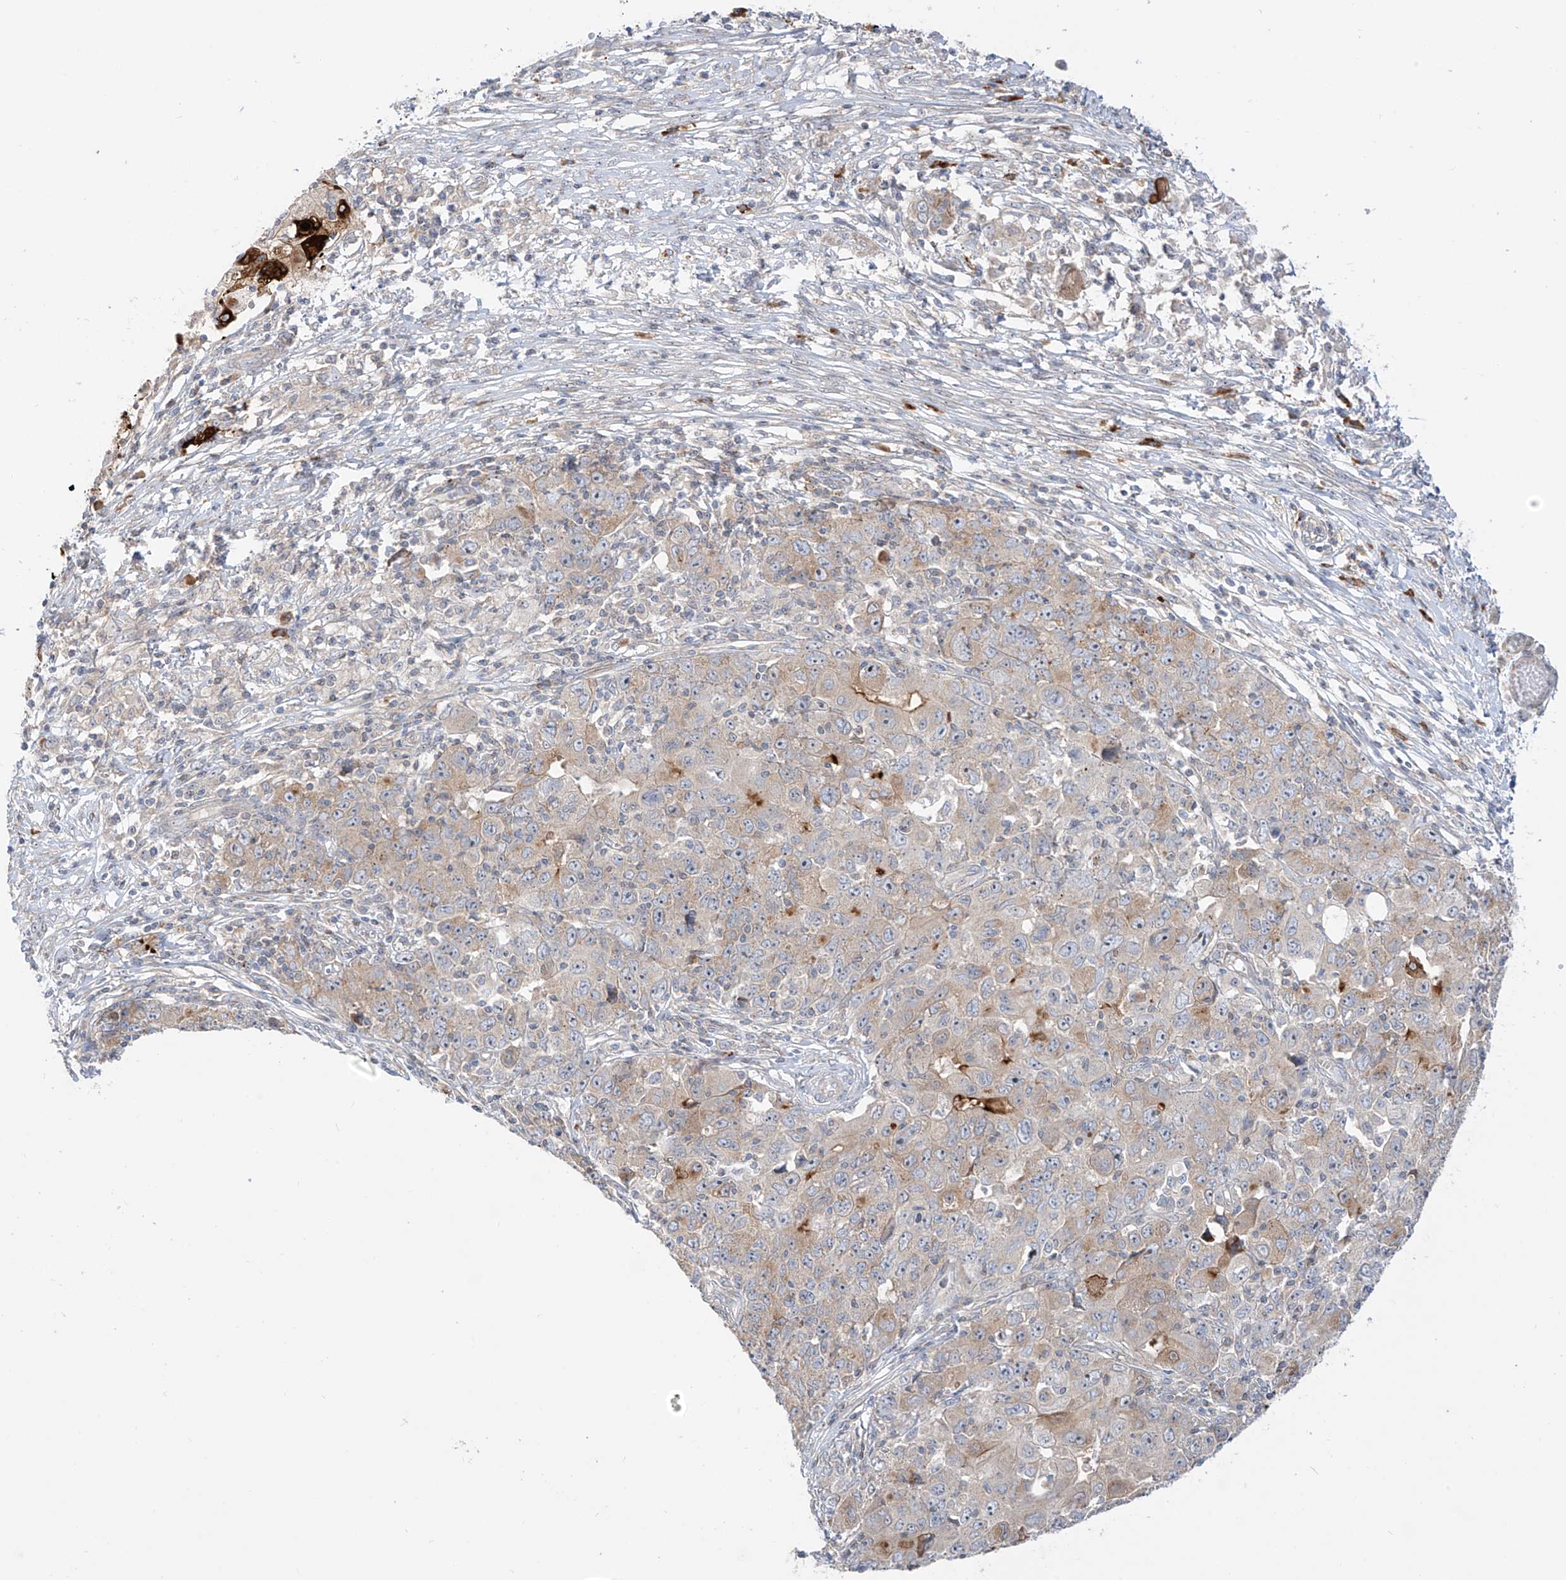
{"staining": {"intensity": "strong", "quantity": "<25%", "location": "cytoplasmic/membranous"}, "tissue": "ovarian cancer", "cell_type": "Tumor cells", "image_type": "cancer", "snomed": [{"axis": "morphology", "description": "Carcinoma, endometroid"}, {"axis": "topography", "description": "Ovary"}], "caption": "Immunohistochemical staining of human ovarian endometroid carcinoma exhibits medium levels of strong cytoplasmic/membranous protein staining in approximately <25% of tumor cells. Using DAB (brown) and hematoxylin (blue) stains, captured at high magnification using brightfield microscopy.", "gene": "SYTL3", "patient": {"sex": "female", "age": 42}}